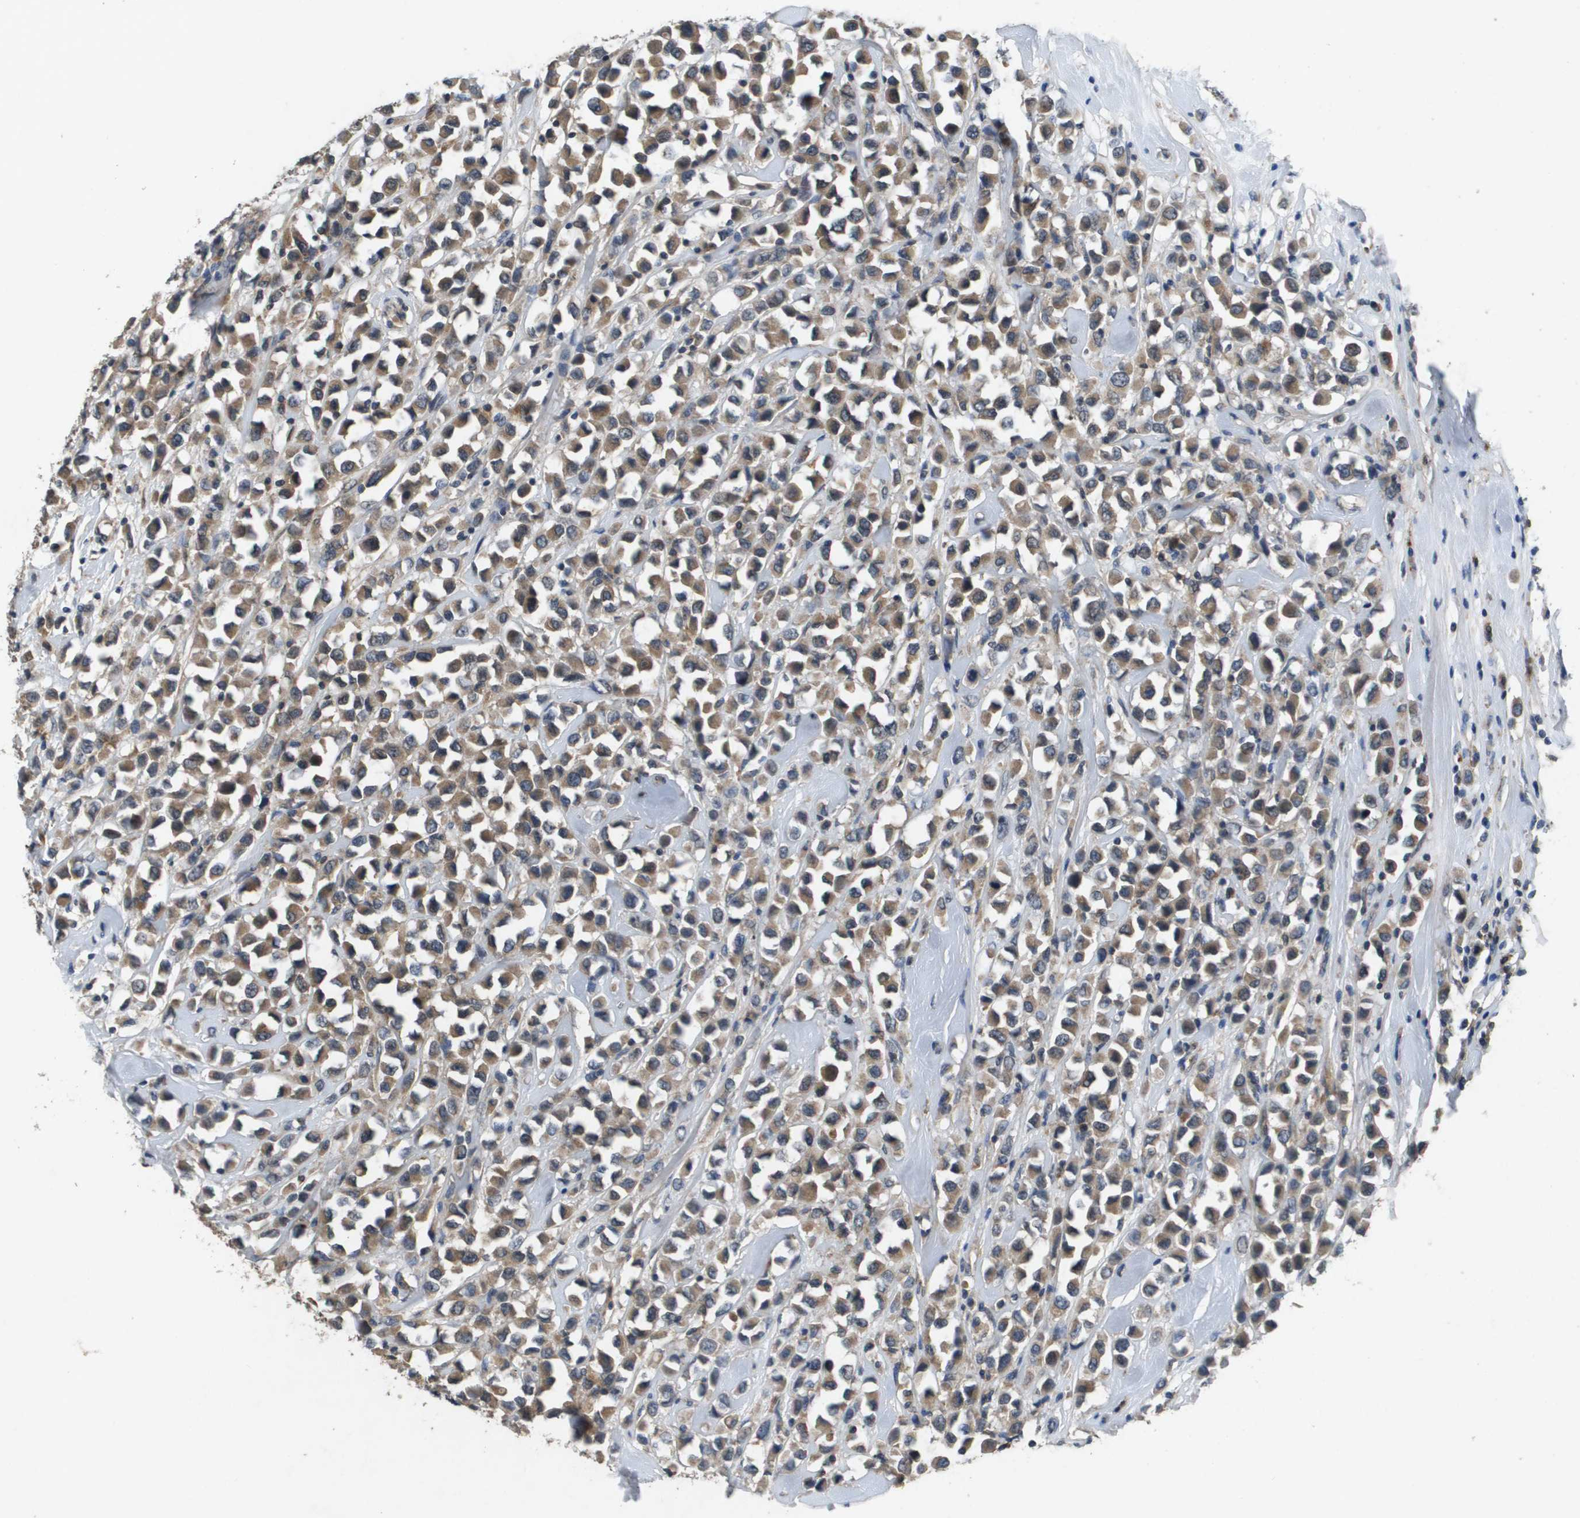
{"staining": {"intensity": "moderate", "quantity": ">75%", "location": "cytoplasmic/membranous"}, "tissue": "breast cancer", "cell_type": "Tumor cells", "image_type": "cancer", "snomed": [{"axis": "morphology", "description": "Duct carcinoma"}, {"axis": "topography", "description": "Breast"}], "caption": "Moderate cytoplasmic/membranous protein positivity is present in approximately >75% of tumor cells in breast cancer.", "gene": "PROC", "patient": {"sex": "female", "age": 61}}